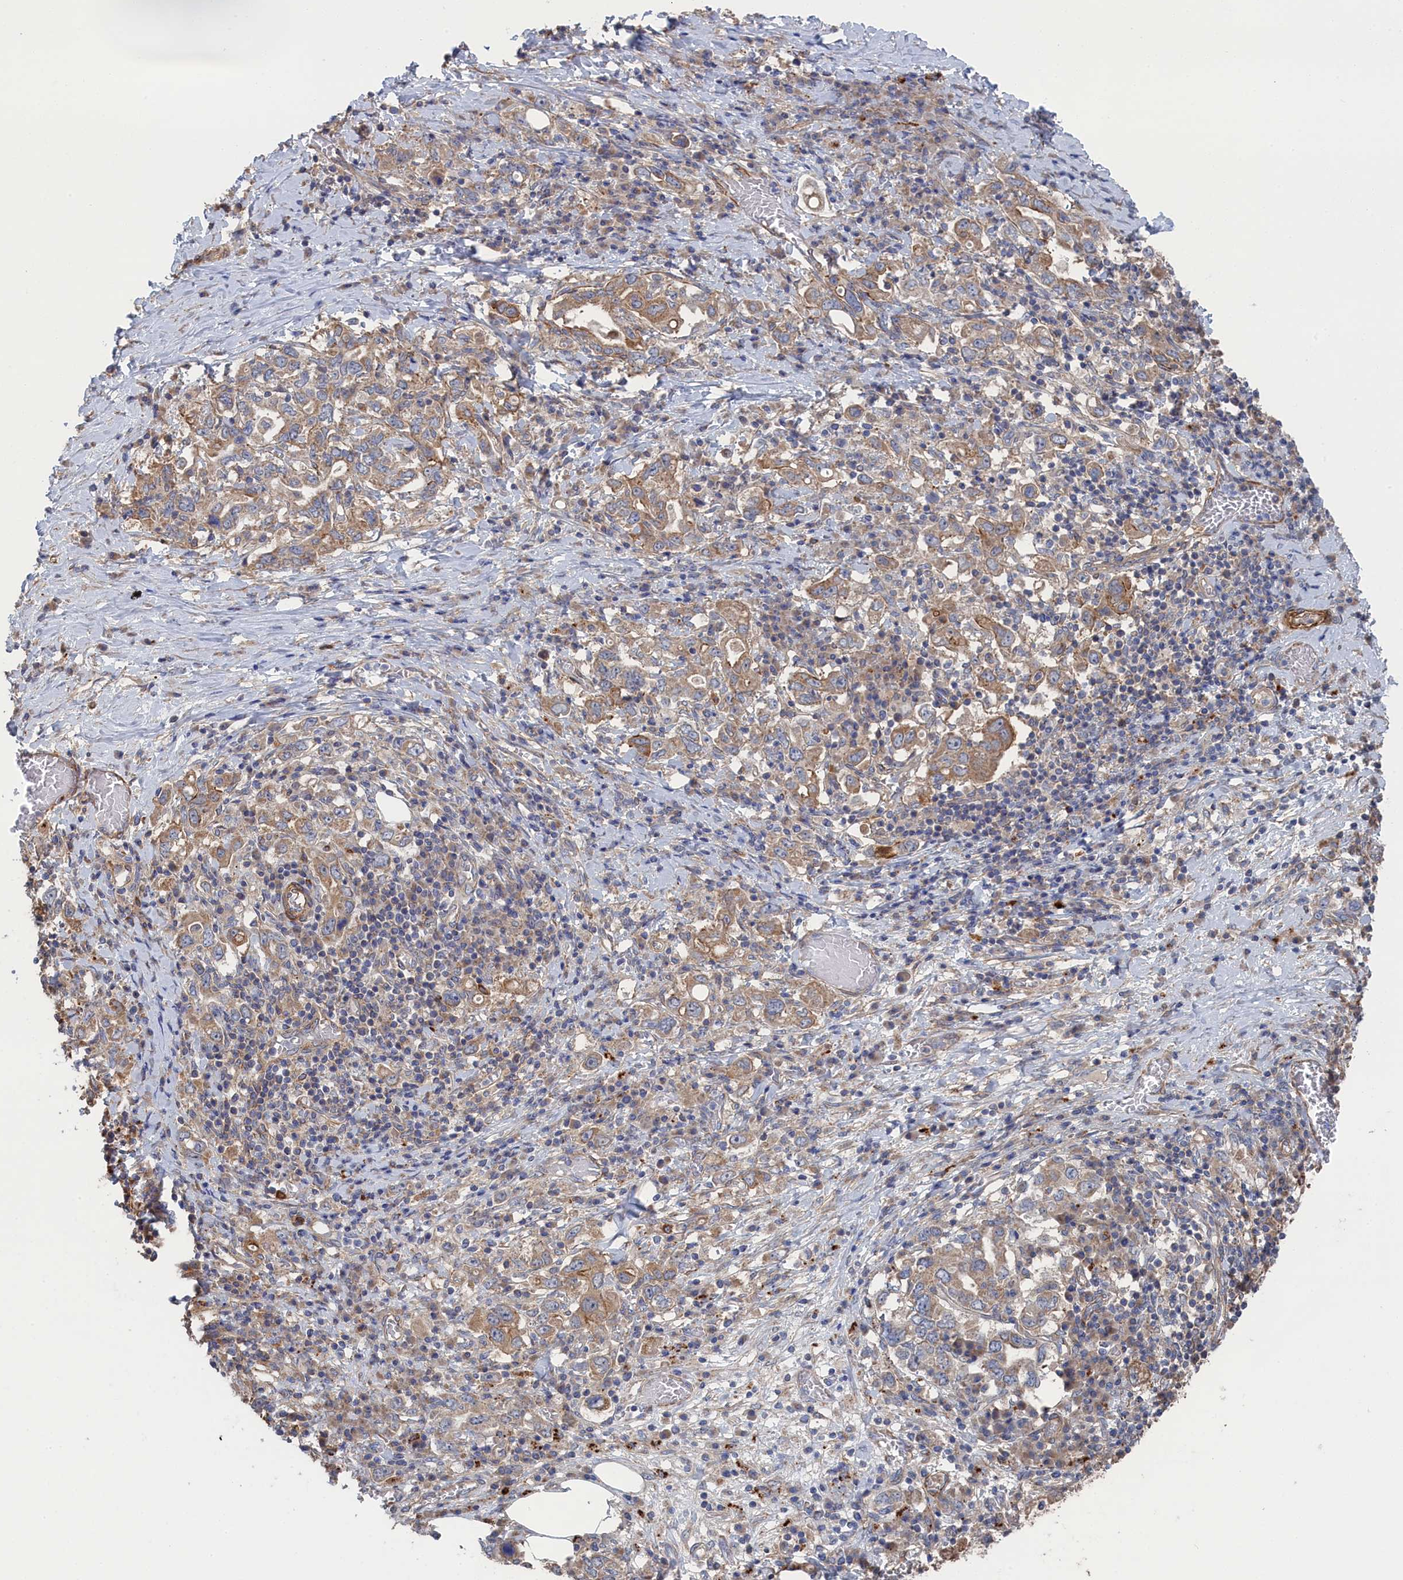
{"staining": {"intensity": "moderate", "quantity": ">75%", "location": "cytoplasmic/membranous"}, "tissue": "stomach cancer", "cell_type": "Tumor cells", "image_type": "cancer", "snomed": [{"axis": "morphology", "description": "Adenocarcinoma, NOS"}, {"axis": "topography", "description": "Stomach, upper"}, {"axis": "topography", "description": "Stomach"}], "caption": "Tumor cells reveal medium levels of moderate cytoplasmic/membranous expression in about >75% of cells in stomach cancer (adenocarcinoma).", "gene": "FILIP1L", "patient": {"sex": "male", "age": 62}}